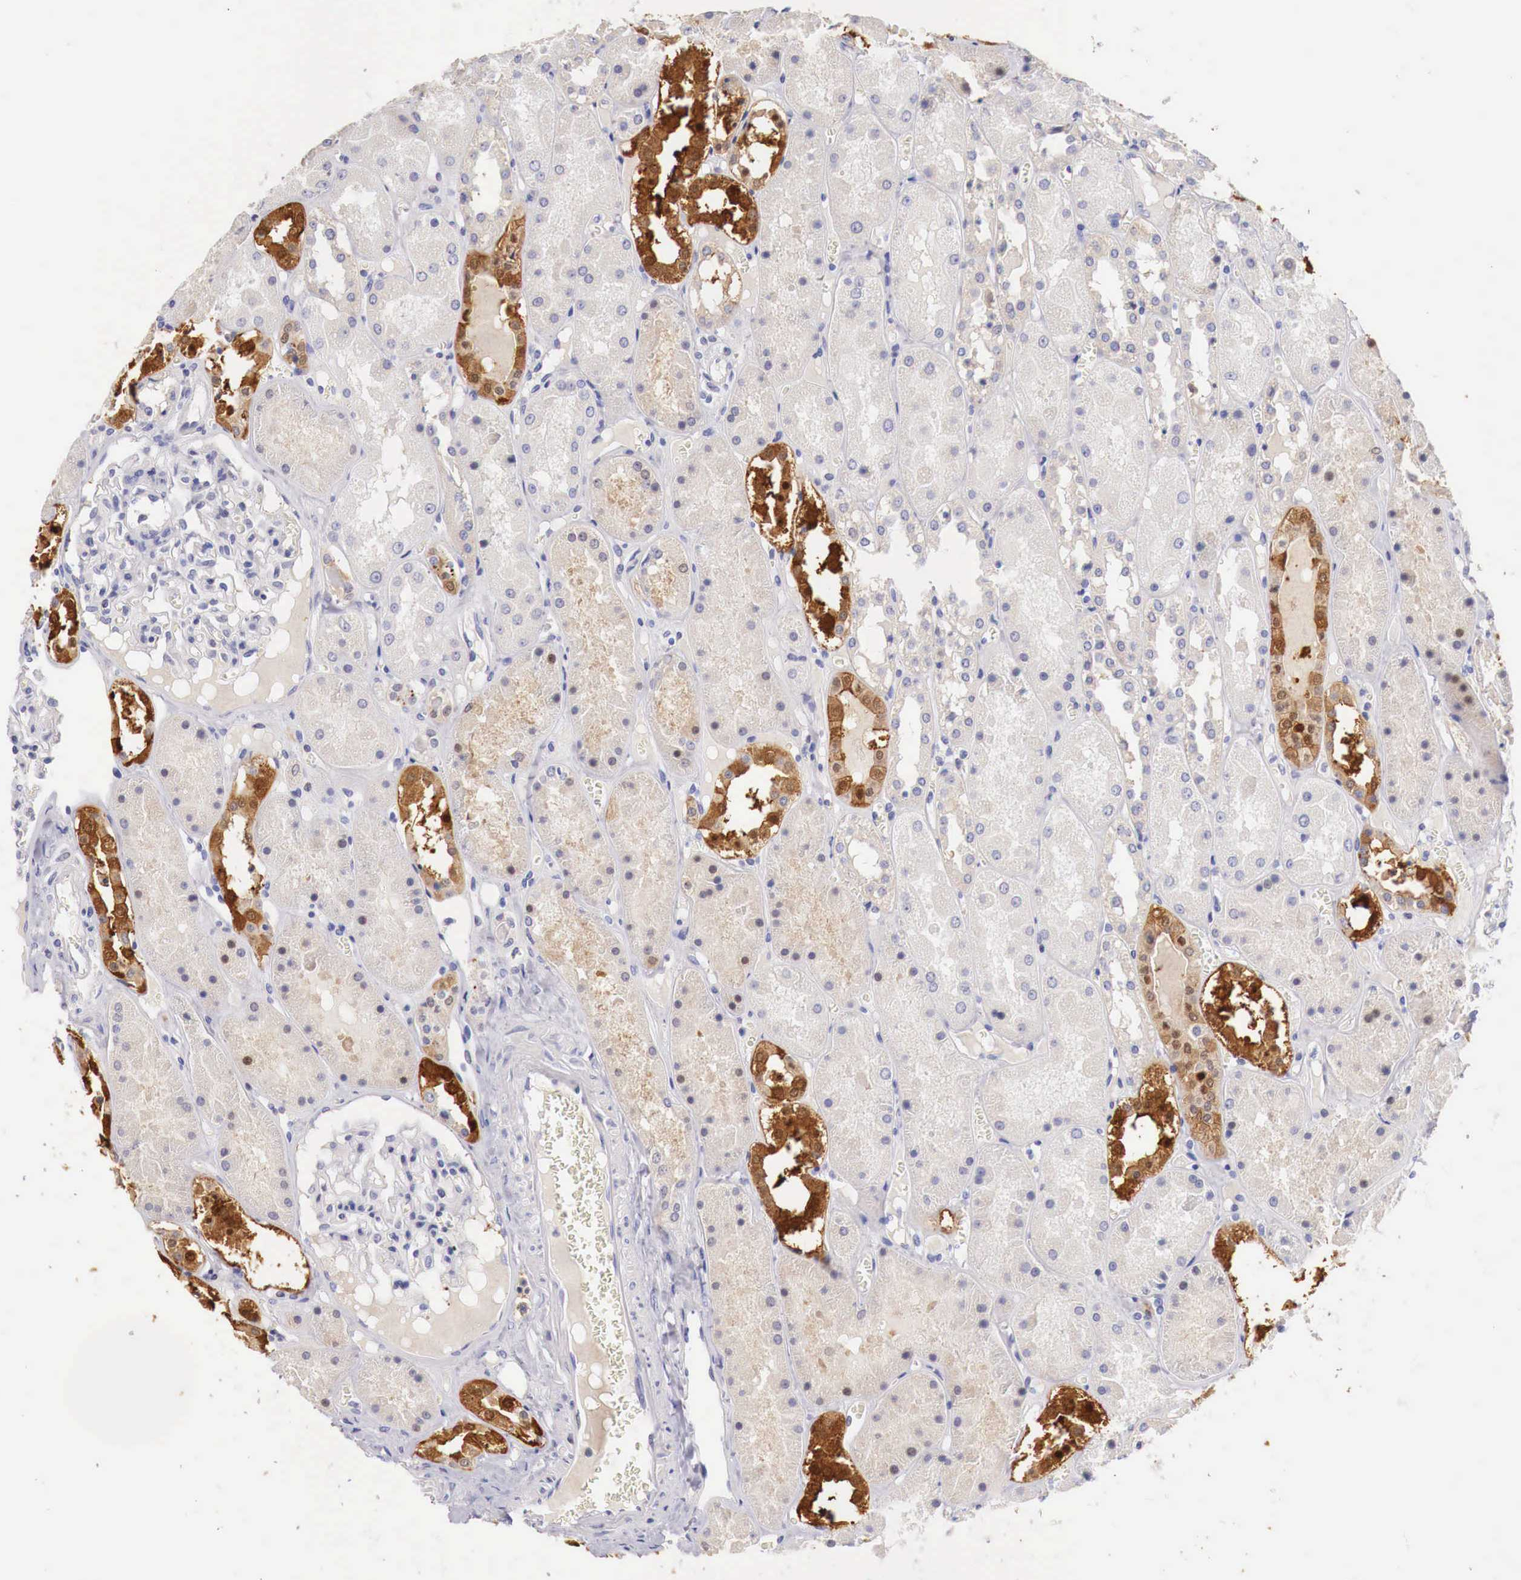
{"staining": {"intensity": "negative", "quantity": "none", "location": "none"}, "tissue": "kidney", "cell_type": "Cells in glomeruli", "image_type": "normal", "snomed": [{"axis": "morphology", "description": "Normal tissue, NOS"}, {"axis": "topography", "description": "Kidney"}], "caption": "This is a micrograph of immunohistochemistry (IHC) staining of benign kidney, which shows no expression in cells in glomeruli. Nuclei are stained in blue.", "gene": "ITIH6", "patient": {"sex": "male", "age": 36}}